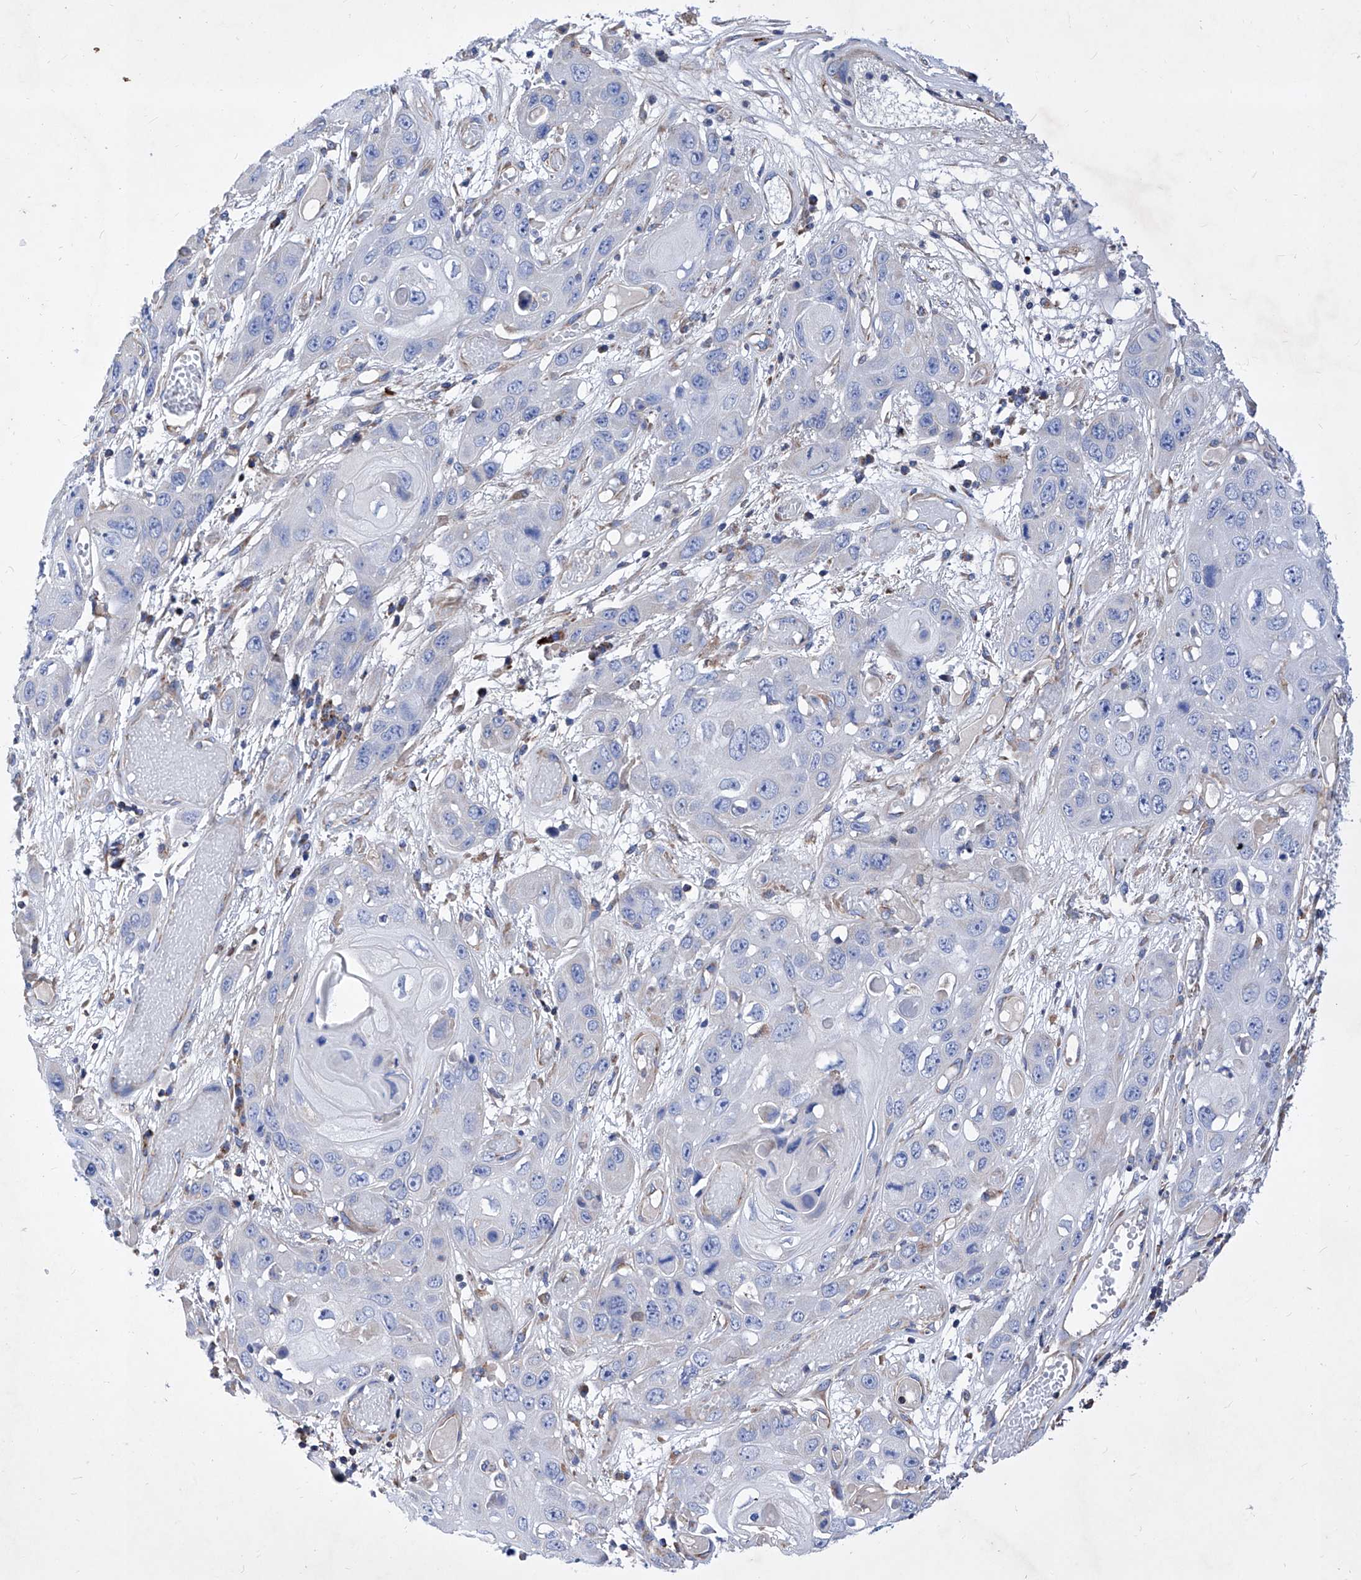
{"staining": {"intensity": "negative", "quantity": "none", "location": "none"}, "tissue": "skin cancer", "cell_type": "Tumor cells", "image_type": "cancer", "snomed": [{"axis": "morphology", "description": "Squamous cell carcinoma, NOS"}, {"axis": "topography", "description": "Skin"}], "caption": "Tumor cells are negative for brown protein staining in skin cancer. The staining was performed using DAB (3,3'-diaminobenzidine) to visualize the protein expression in brown, while the nuclei were stained in blue with hematoxylin (Magnification: 20x).", "gene": "HRNR", "patient": {"sex": "male", "age": 55}}